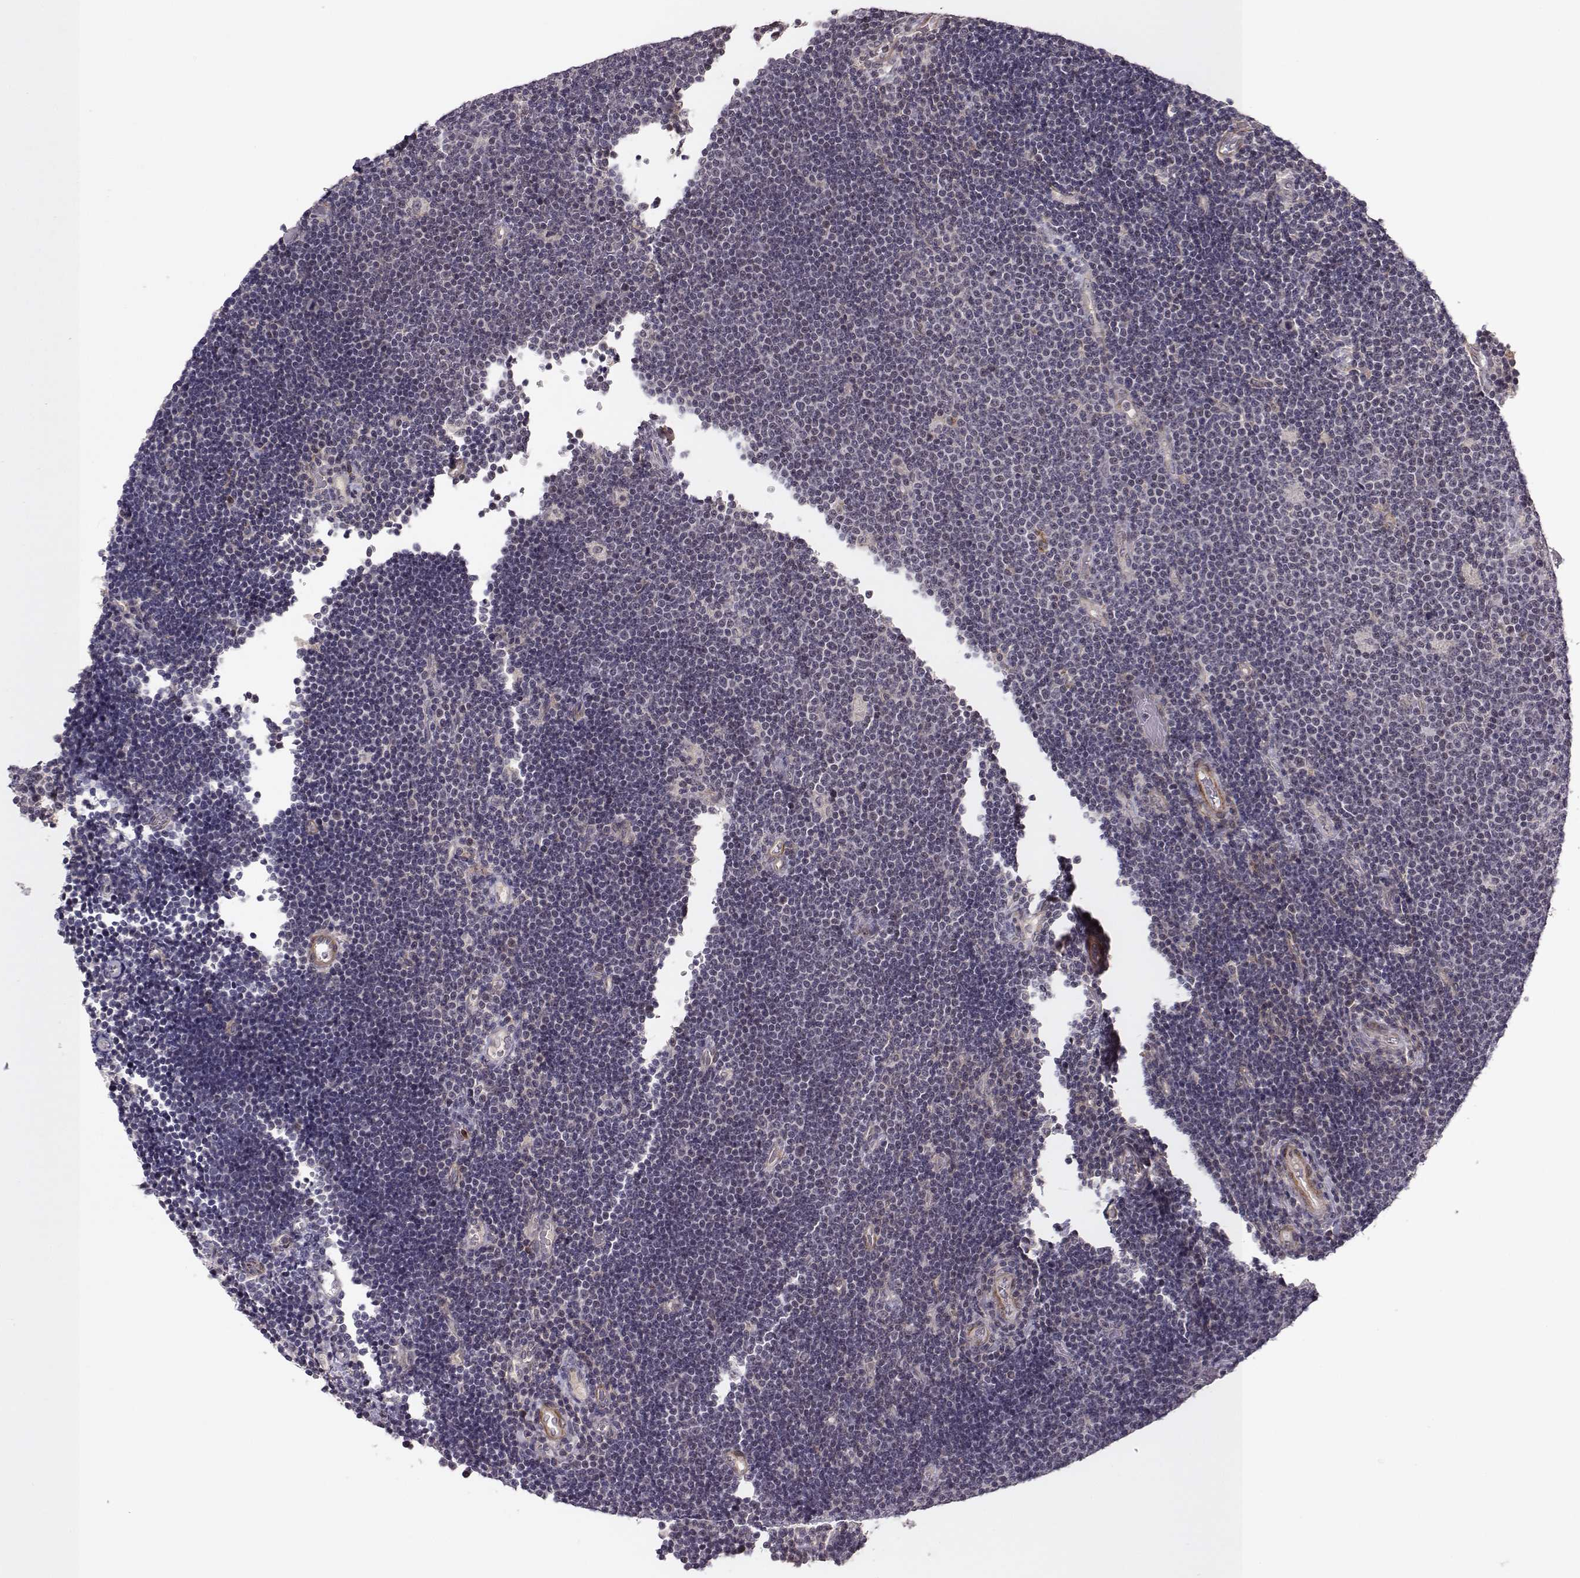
{"staining": {"intensity": "negative", "quantity": "none", "location": "none"}, "tissue": "lymphoma", "cell_type": "Tumor cells", "image_type": "cancer", "snomed": [{"axis": "morphology", "description": "Malignant lymphoma, non-Hodgkin's type, Low grade"}, {"axis": "topography", "description": "Brain"}], "caption": "A photomicrograph of human malignant lymphoma, non-Hodgkin's type (low-grade) is negative for staining in tumor cells. (DAB (3,3'-diaminobenzidine) immunohistochemistry (IHC) visualized using brightfield microscopy, high magnification).", "gene": "PLEKHG3", "patient": {"sex": "female", "age": 66}}